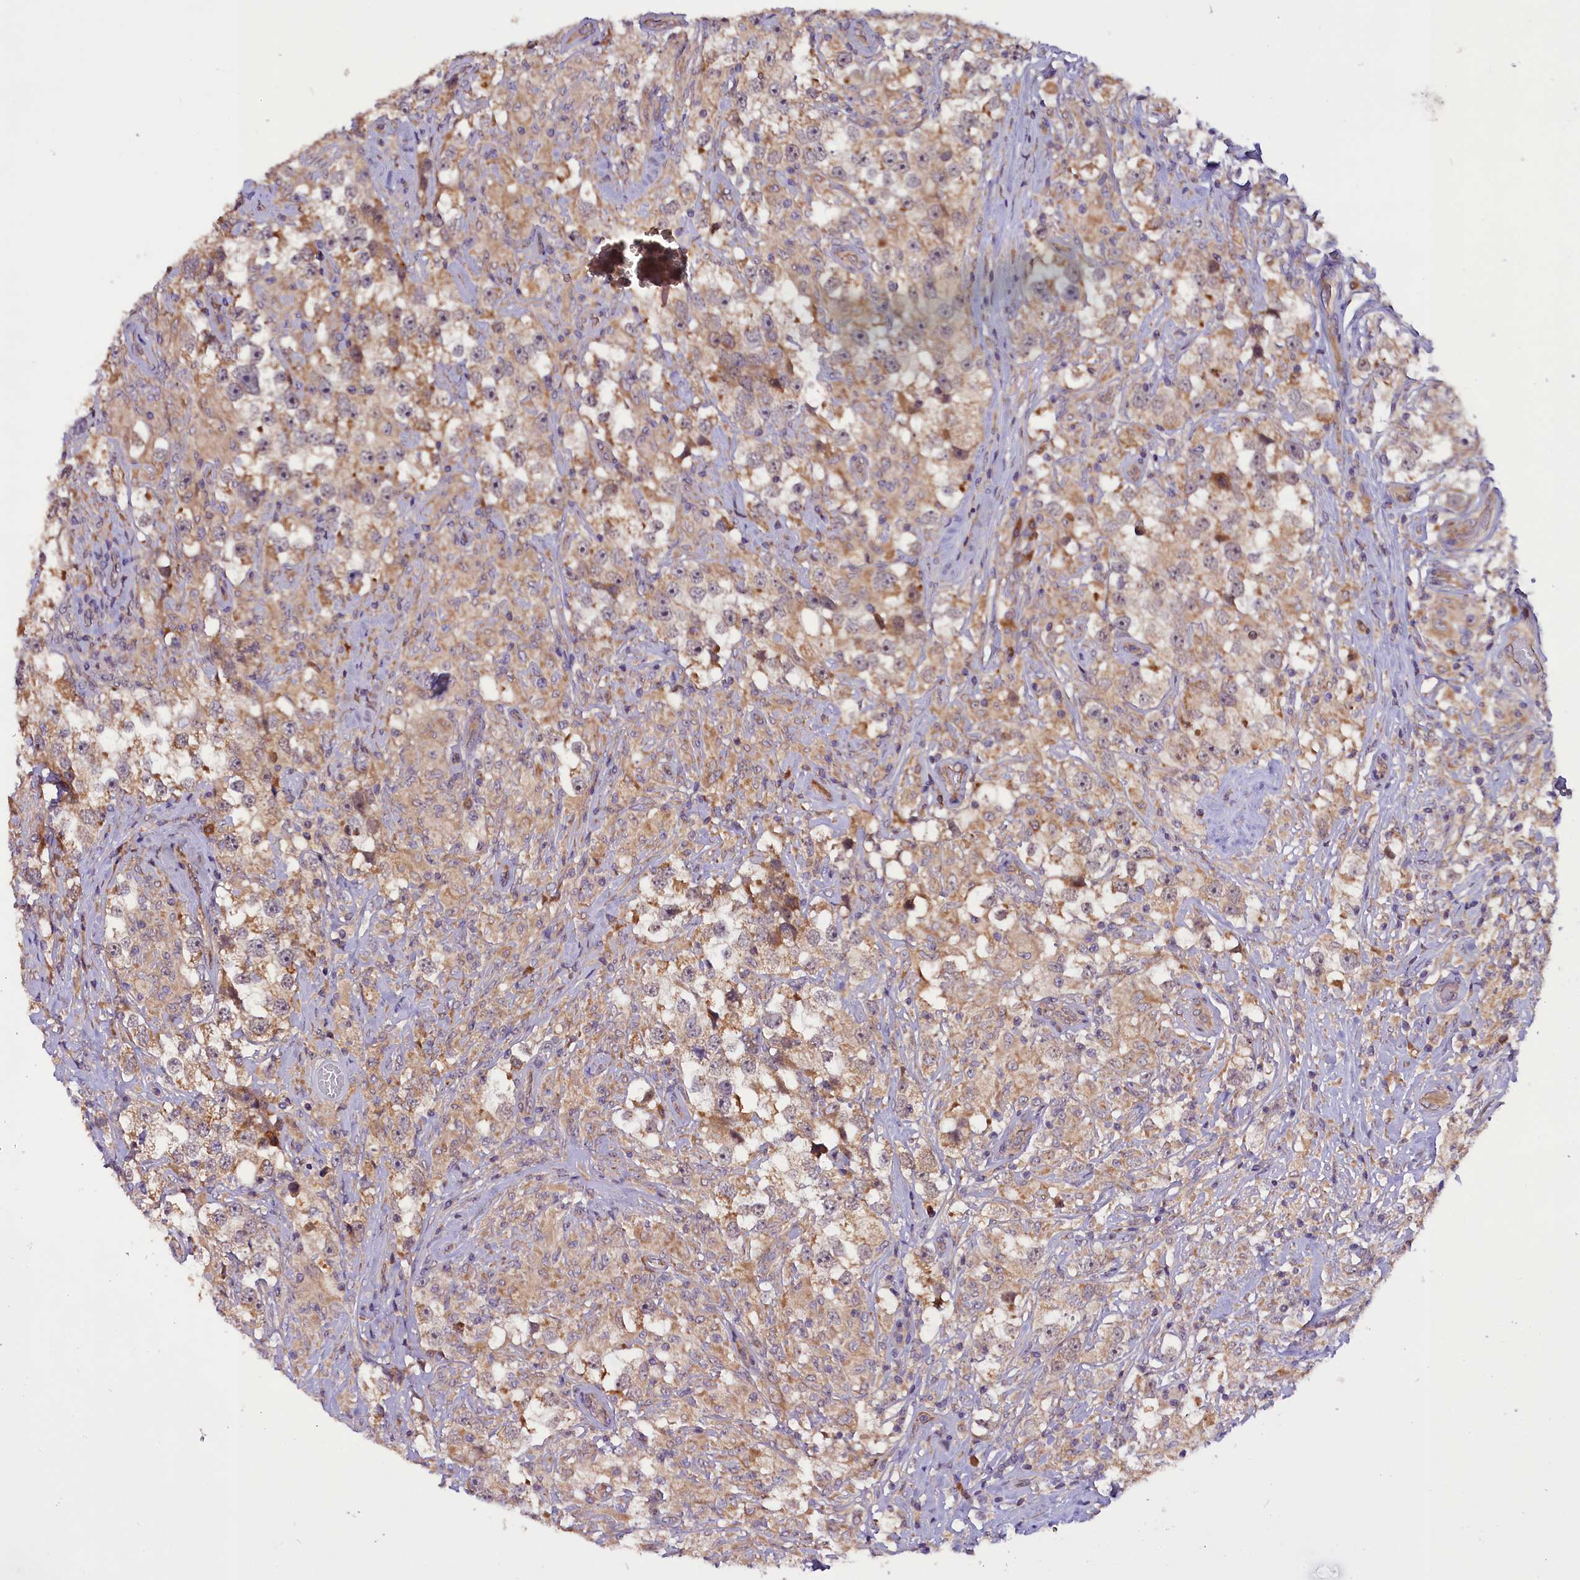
{"staining": {"intensity": "moderate", "quantity": "25%-75%", "location": "cytoplasmic/membranous"}, "tissue": "testis cancer", "cell_type": "Tumor cells", "image_type": "cancer", "snomed": [{"axis": "morphology", "description": "Seminoma, NOS"}, {"axis": "topography", "description": "Testis"}], "caption": "The histopathology image reveals staining of seminoma (testis), revealing moderate cytoplasmic/membranous protein positivity (brown color) within tumor cells. (DAB IHC with brightfield microscopy, high magnification).", "gene": "RPUSD2", "patient": {"sex": "male", "age": 46}}